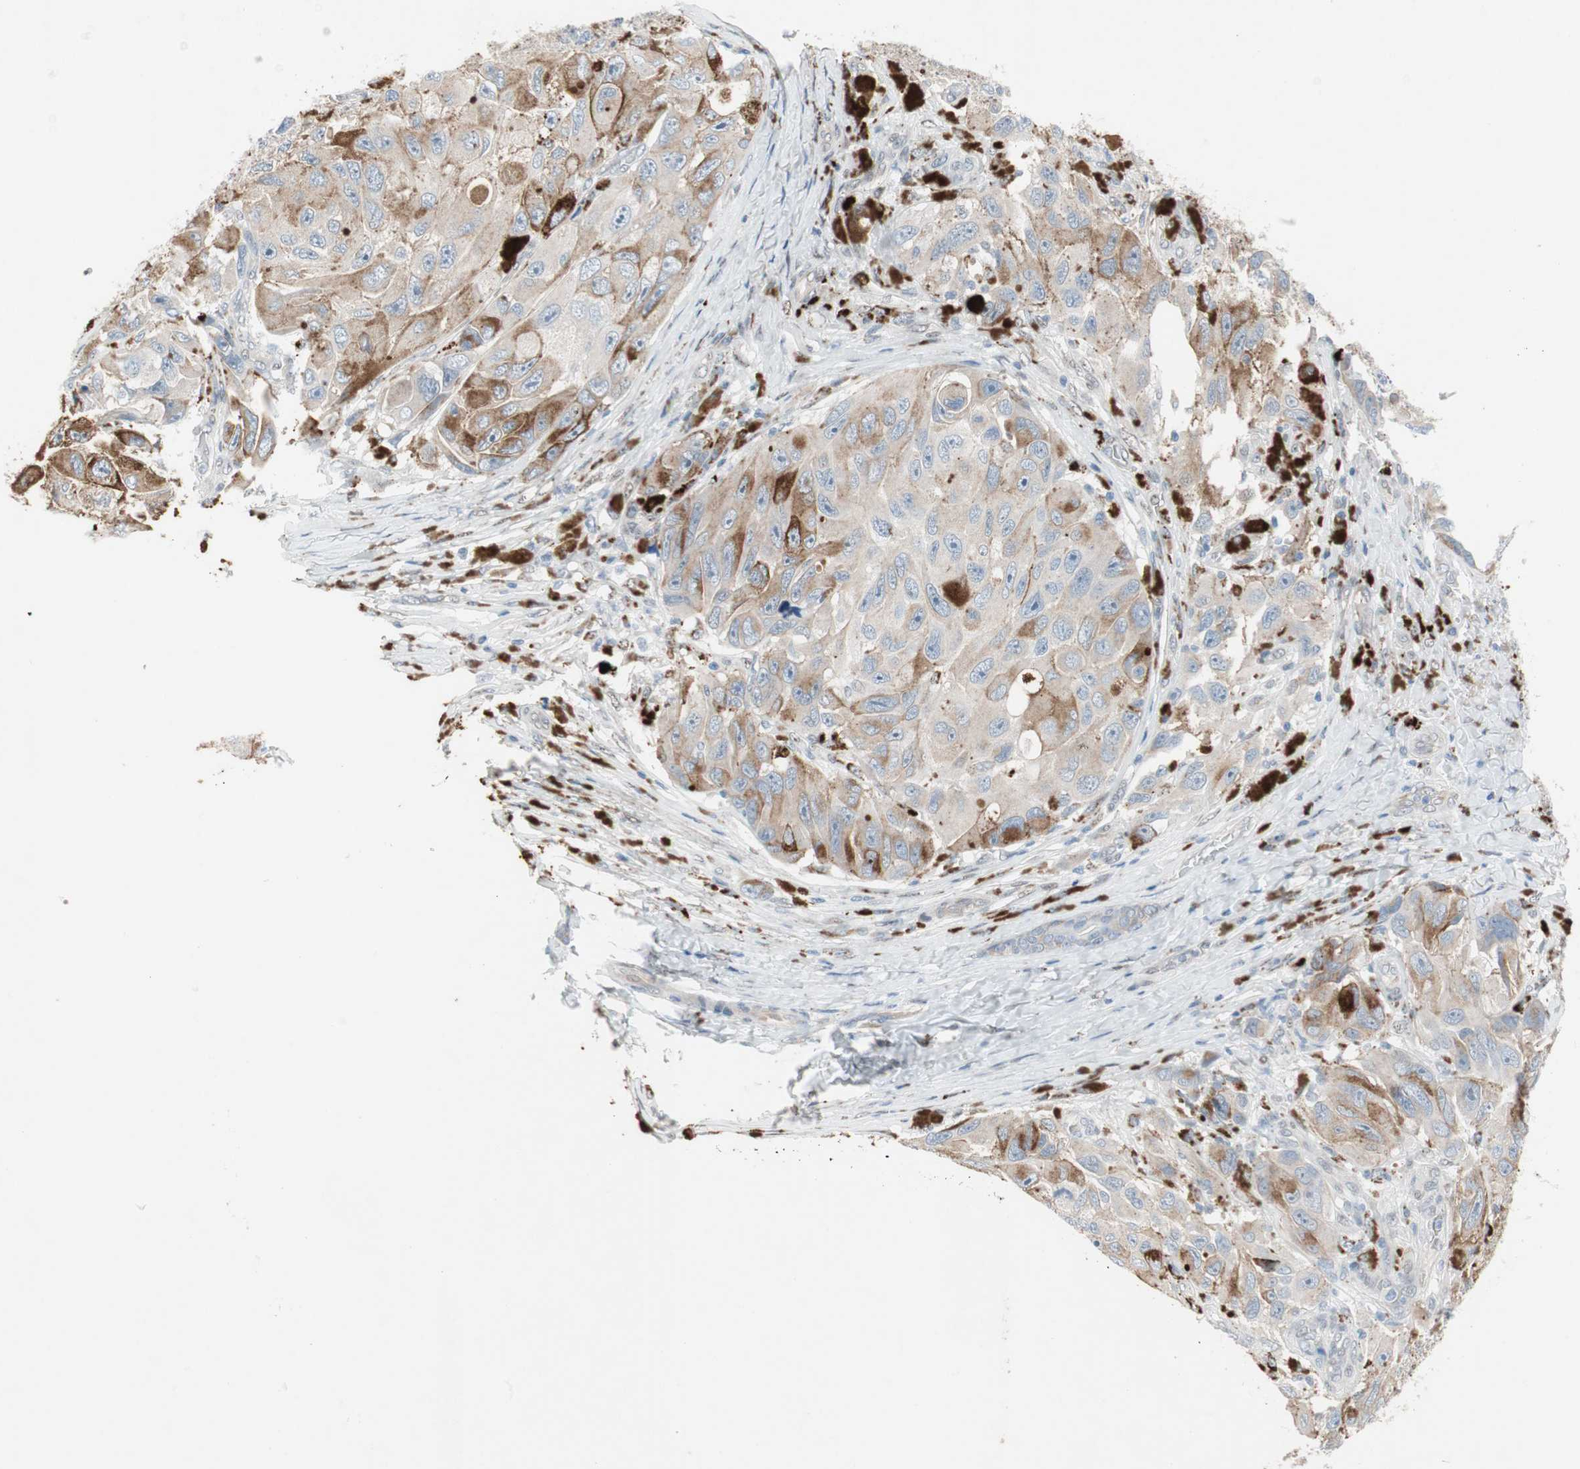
{"staining": {"intensity": "moderate", "quantity": ">75%", "location": "cytoplasmic/membranous"}, "tissue": "melanoma", "cell_type": "Tumor cells", "image_type": "cancer", "snomed": [{"axis": "morphology", "description": "Malignant melanoma, NOS"}, {"axis": "topography", "description": "Skin"}], "caption": "Immunohistochemical staining of malignant melanoma displays medium levels of moderate cytoplasmic/membranous protein positivity in about >75% of tumor cells. The staining was performed using DAB to visualize the protein expression in brown, while the nuclei were stained in blue with hematoxylin (Magnification: 20x).", "gene": "CAND2", "patient": {"sex": "female", "age": 73}}